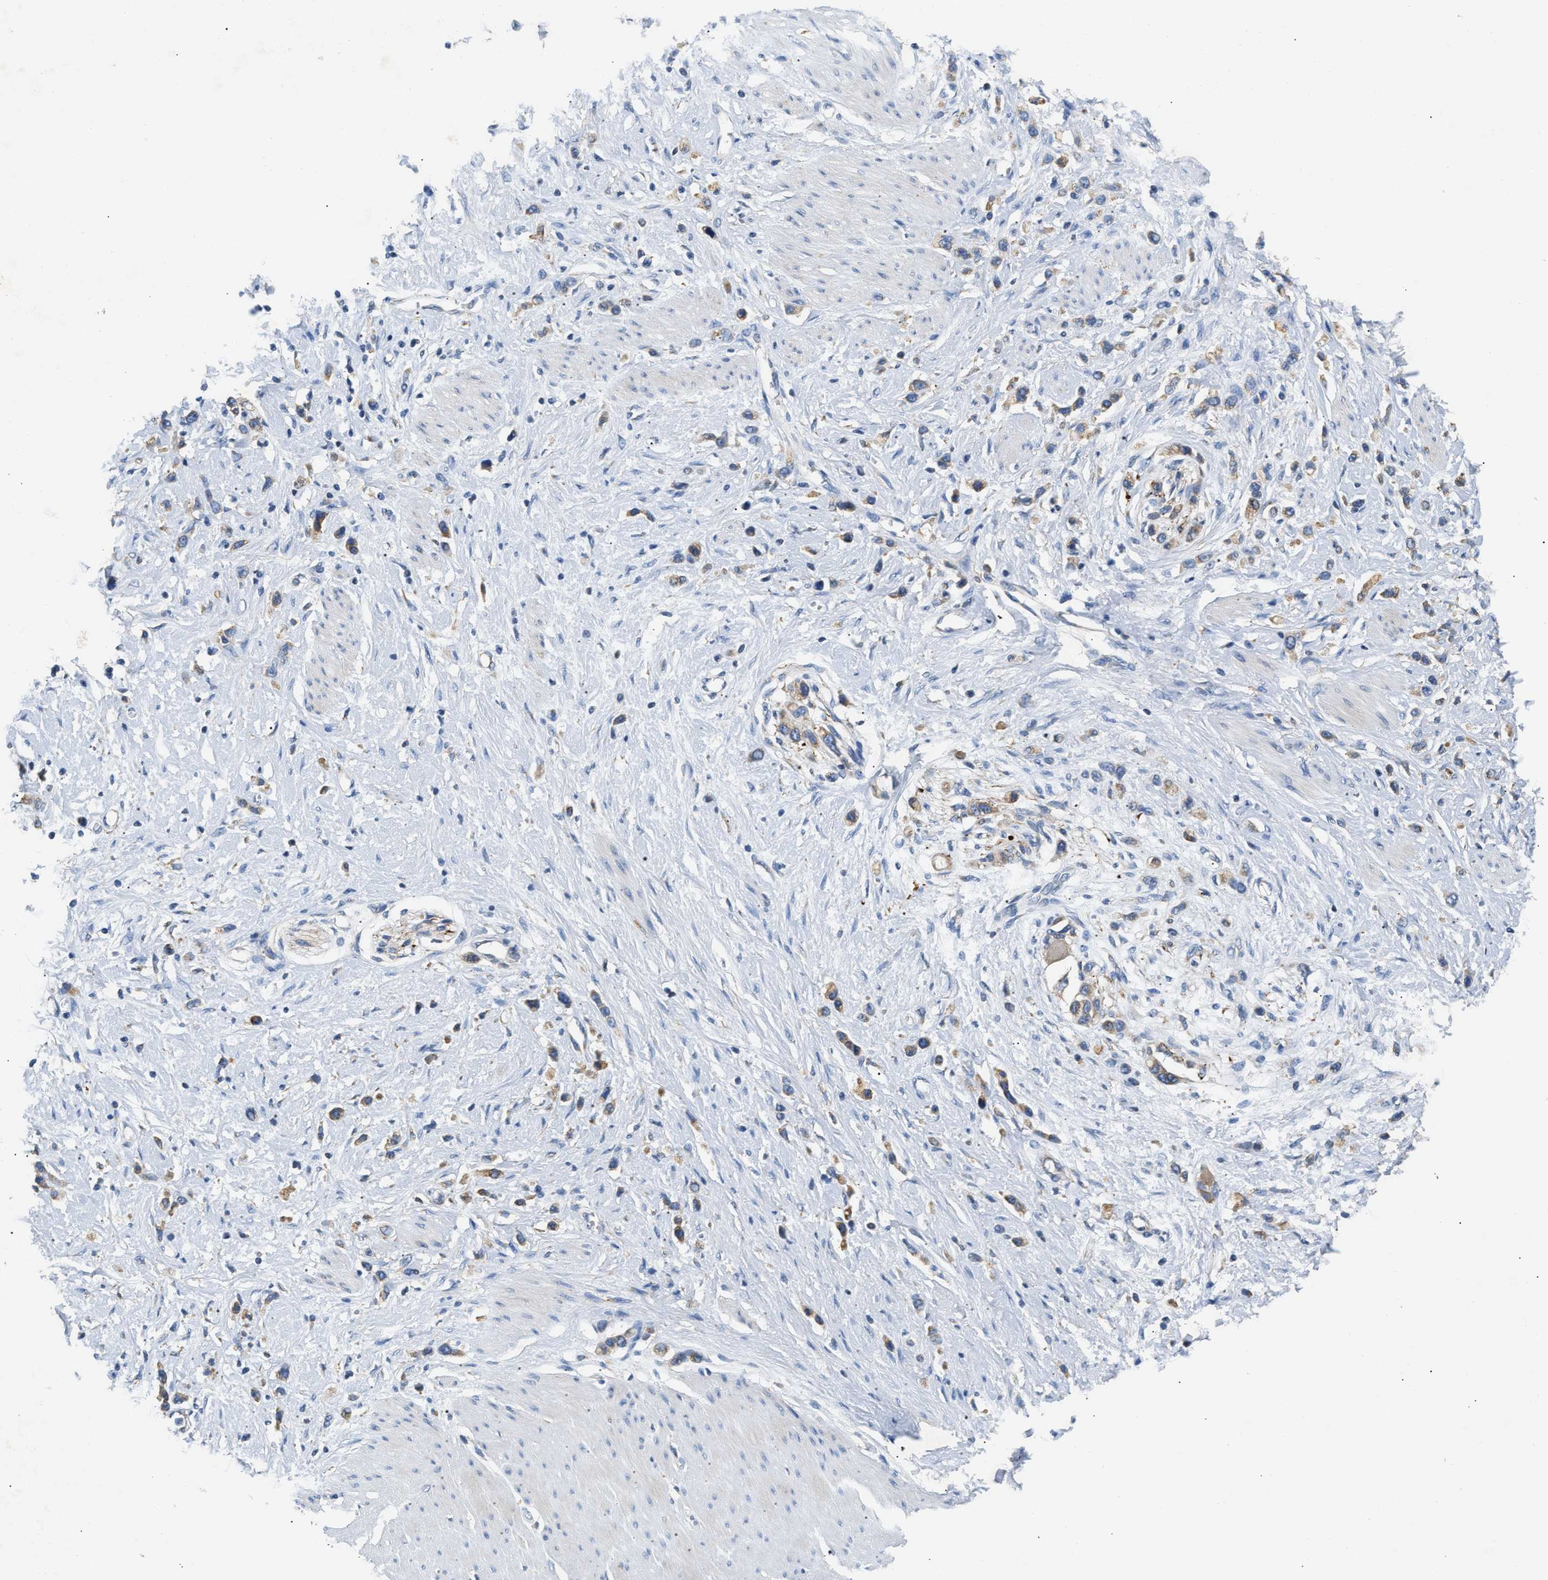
{"staining": {"intensity": "weak", "quantity": "25%-75%", "location": "cytoplasmic/membranous"}, "tissue": "stomach cancer", "cell_type": "Tumor cells", "image_type": "cancer", "snomed": [{"axis": "morphology", "description": "Adenocarcinoma, NOS"}, {"axis": "topography", "description": "Stomach"}], "caption": "IHC photomicrograph of neoplastic tissue: stomach cancer stained using IHC displays low levels of weak protein expression localized specifically in the cytoplasmic/membranous of tumor cells, appearing as a cytoplasmic/membranous brown color.", "gene": "HDHD3", "patient": {"sex": "female", "age": 65}}